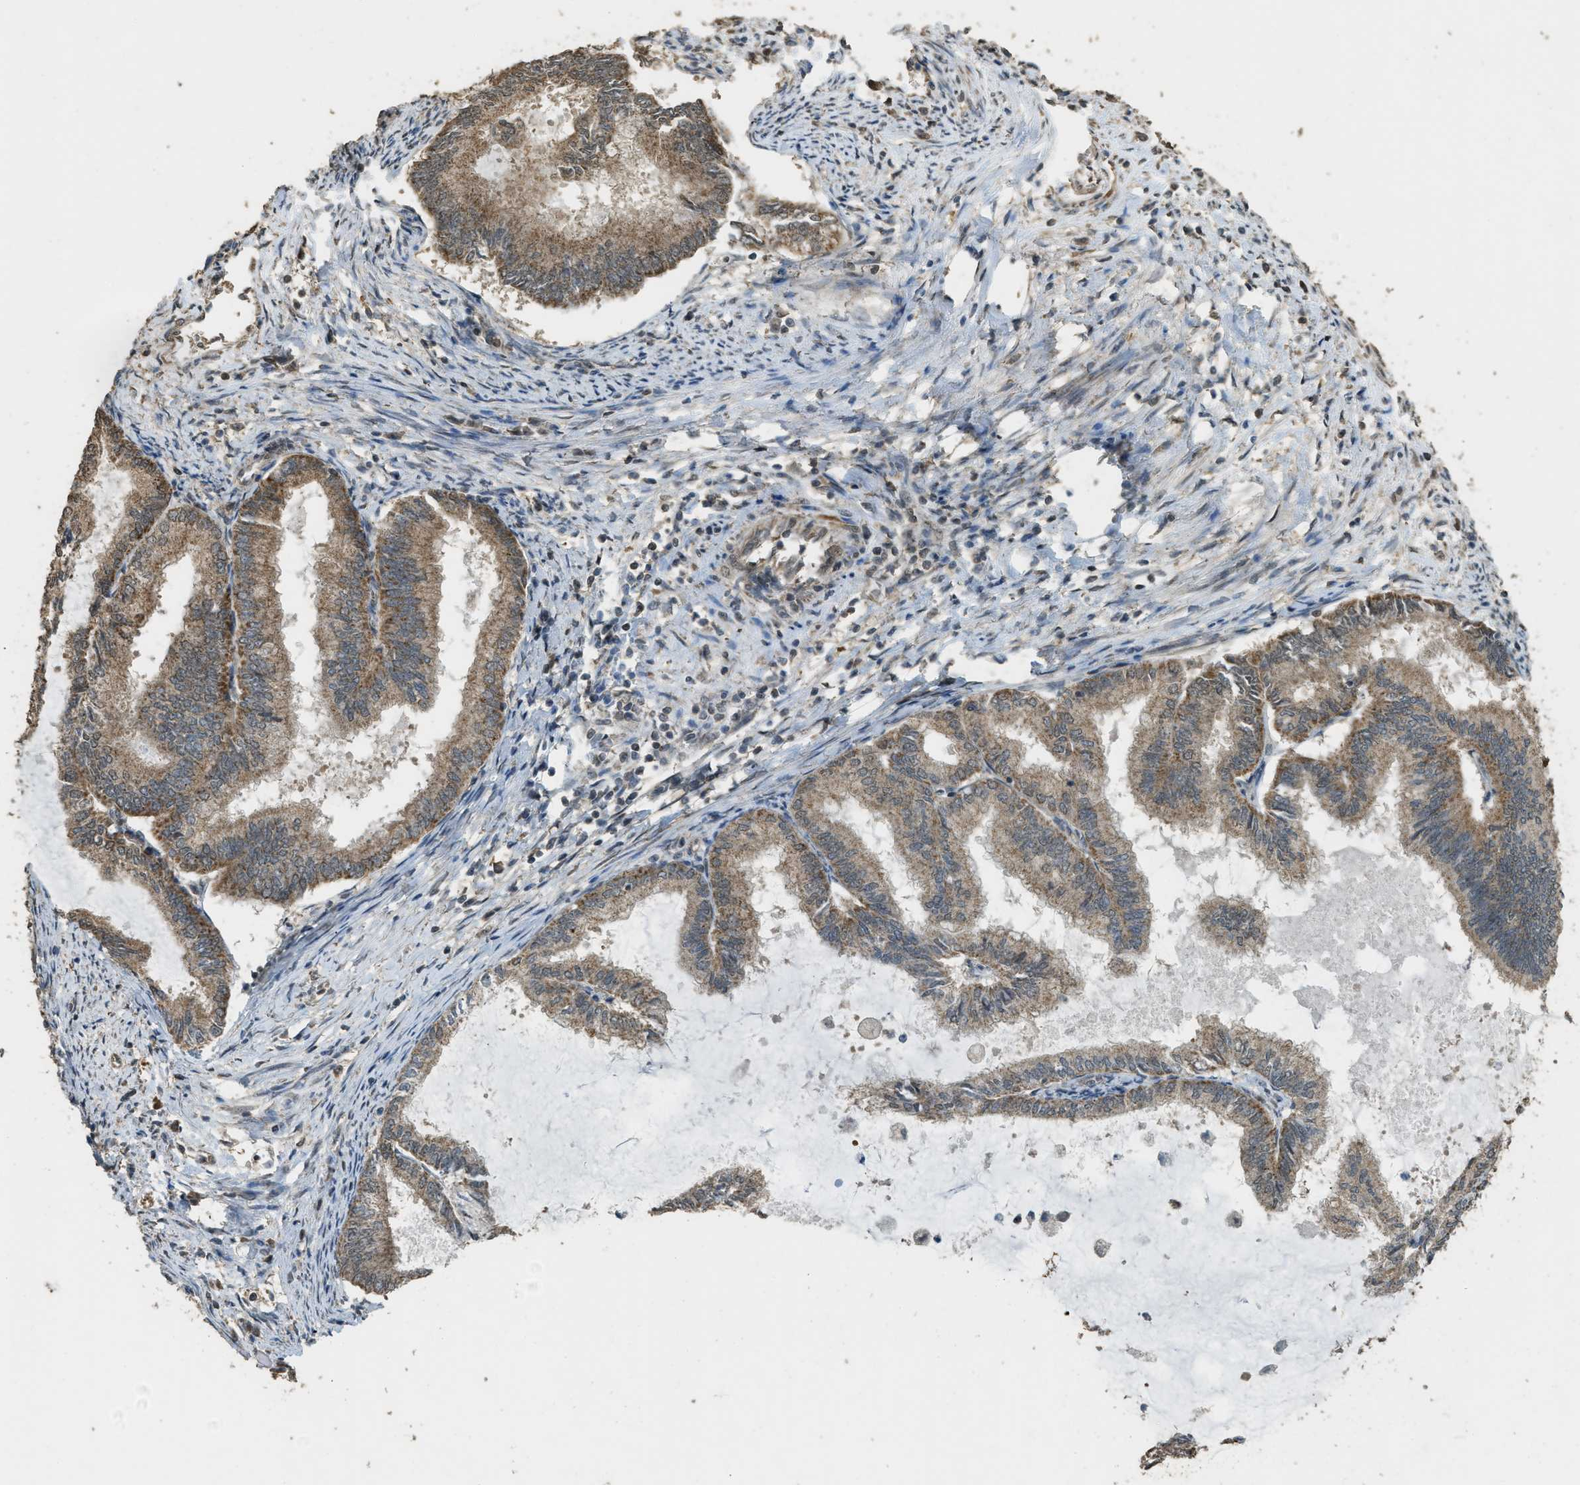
{"staining": {"intensity": "moderate", "quantity": ">75%", "location": "cytoplasmic/membranous"}, "tissue": "endometrial cancer", "cell_type": "Tumor cells", "image_type": "cancer", "snomed": [{"axis": "morphology", "description": "Adenocarcinoma, NOS"}, {"axis": "topography", "description": "Endometrium"}], "caption": "IHC (DAB) staining of endometrial cancer (adenocarcinoma) displays moderate cytoplasmic/membranous protein expression in about >75% of tumor cells.", "gene": "CTPS1", "patient": {"sex": "female", "age": 86}}